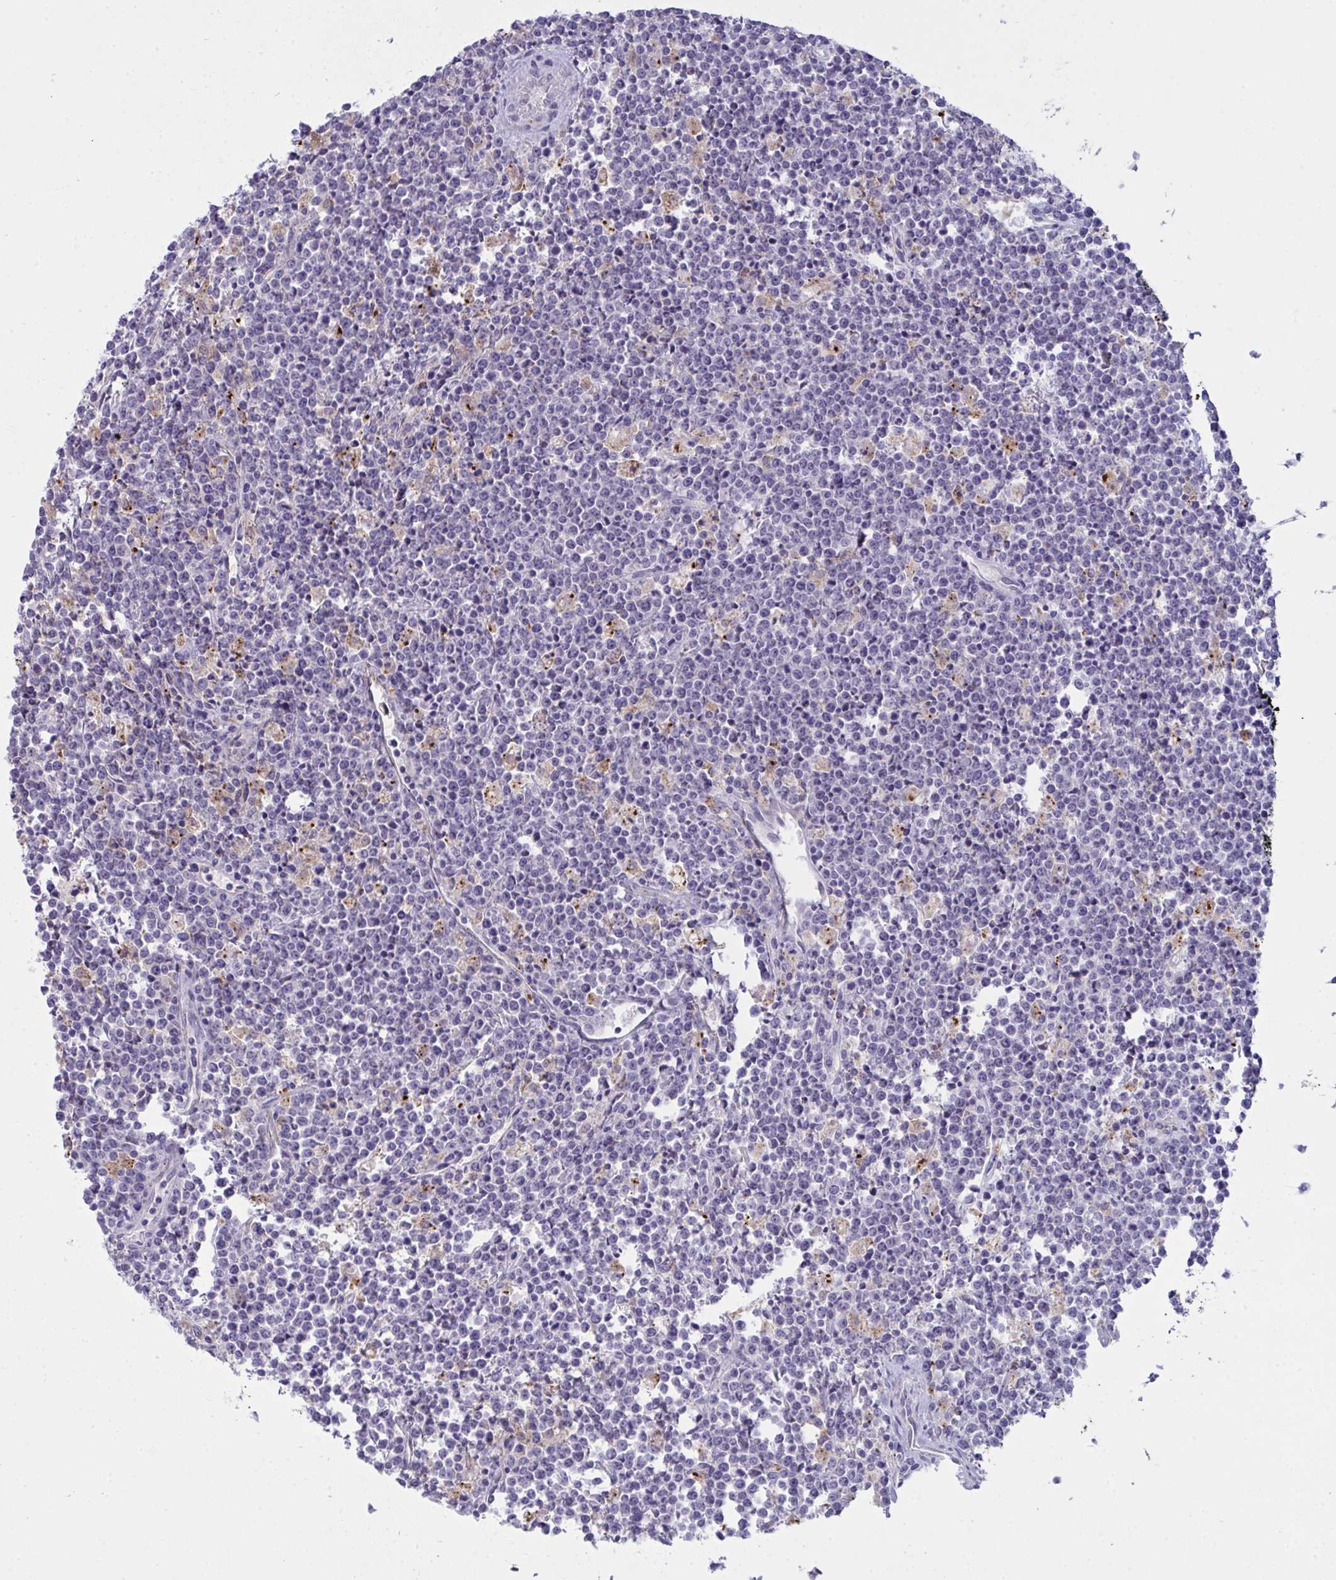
{"staining": {"intensity": "negative", "quantity": "none", "location": "none"}, "tissue": "lymphoma", "cell_type": "Tumor cells", "image_type": "cancer", "snomed": [{"axis": "morphology", "description": "Malignant lymphoma, non-Hodgkin's type, High grade"}, {"axis": "topography", "description": "Small intestine"}], "caption": "Immunohistochemistry (IHC) histopathology image of neoplastic tissue: human lymphoma stained with DAB (3,3'-diaminobenzidine) demonstrates no significant protein expression in tumor cells.", "gene": "RGPD5", "patient": {"sex": "female", "age": 56}}